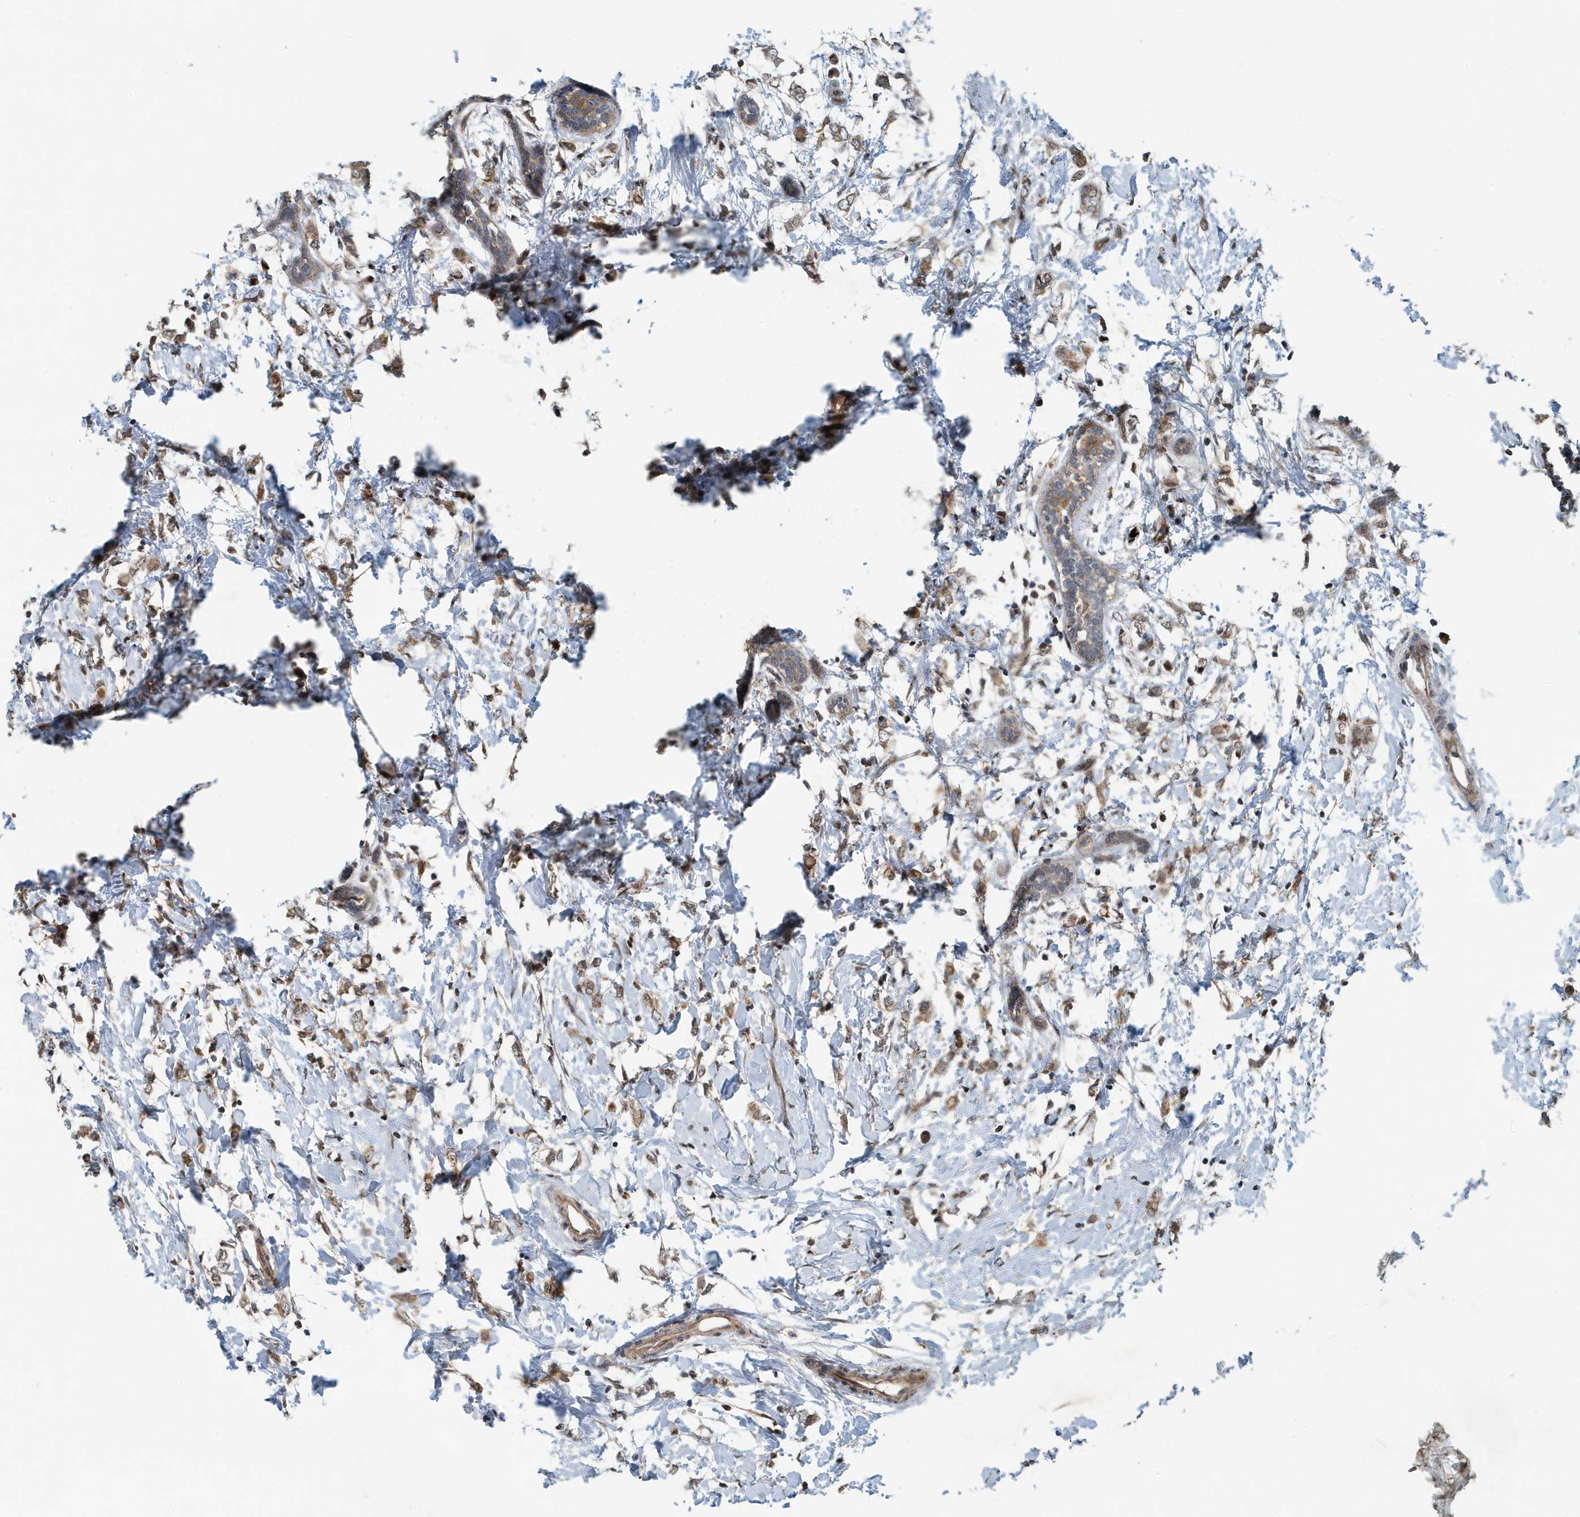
{"staining": {"intensity": "moderate", "quantity": ">75%", "location": "cytoplasmic/membranous"}, "tissue": "breast cancer", "cell_type": "Tumor cells", "image_type": "cancer", "snomed": [{"axis": "morphology", "description": "Normal tissue, NOS"}, {"axis": "morphology", "description": "Lobular carcinoma"}, {"axis": "topography", "description": "Breast"}], "caption": "Tumor cells display moderate cytoplasmic/membranous expression in approximately >75% of cells in lobular carcinoma (breast).", "gene": "KIF15", "patient": {"sex": "female", "age": 47}}